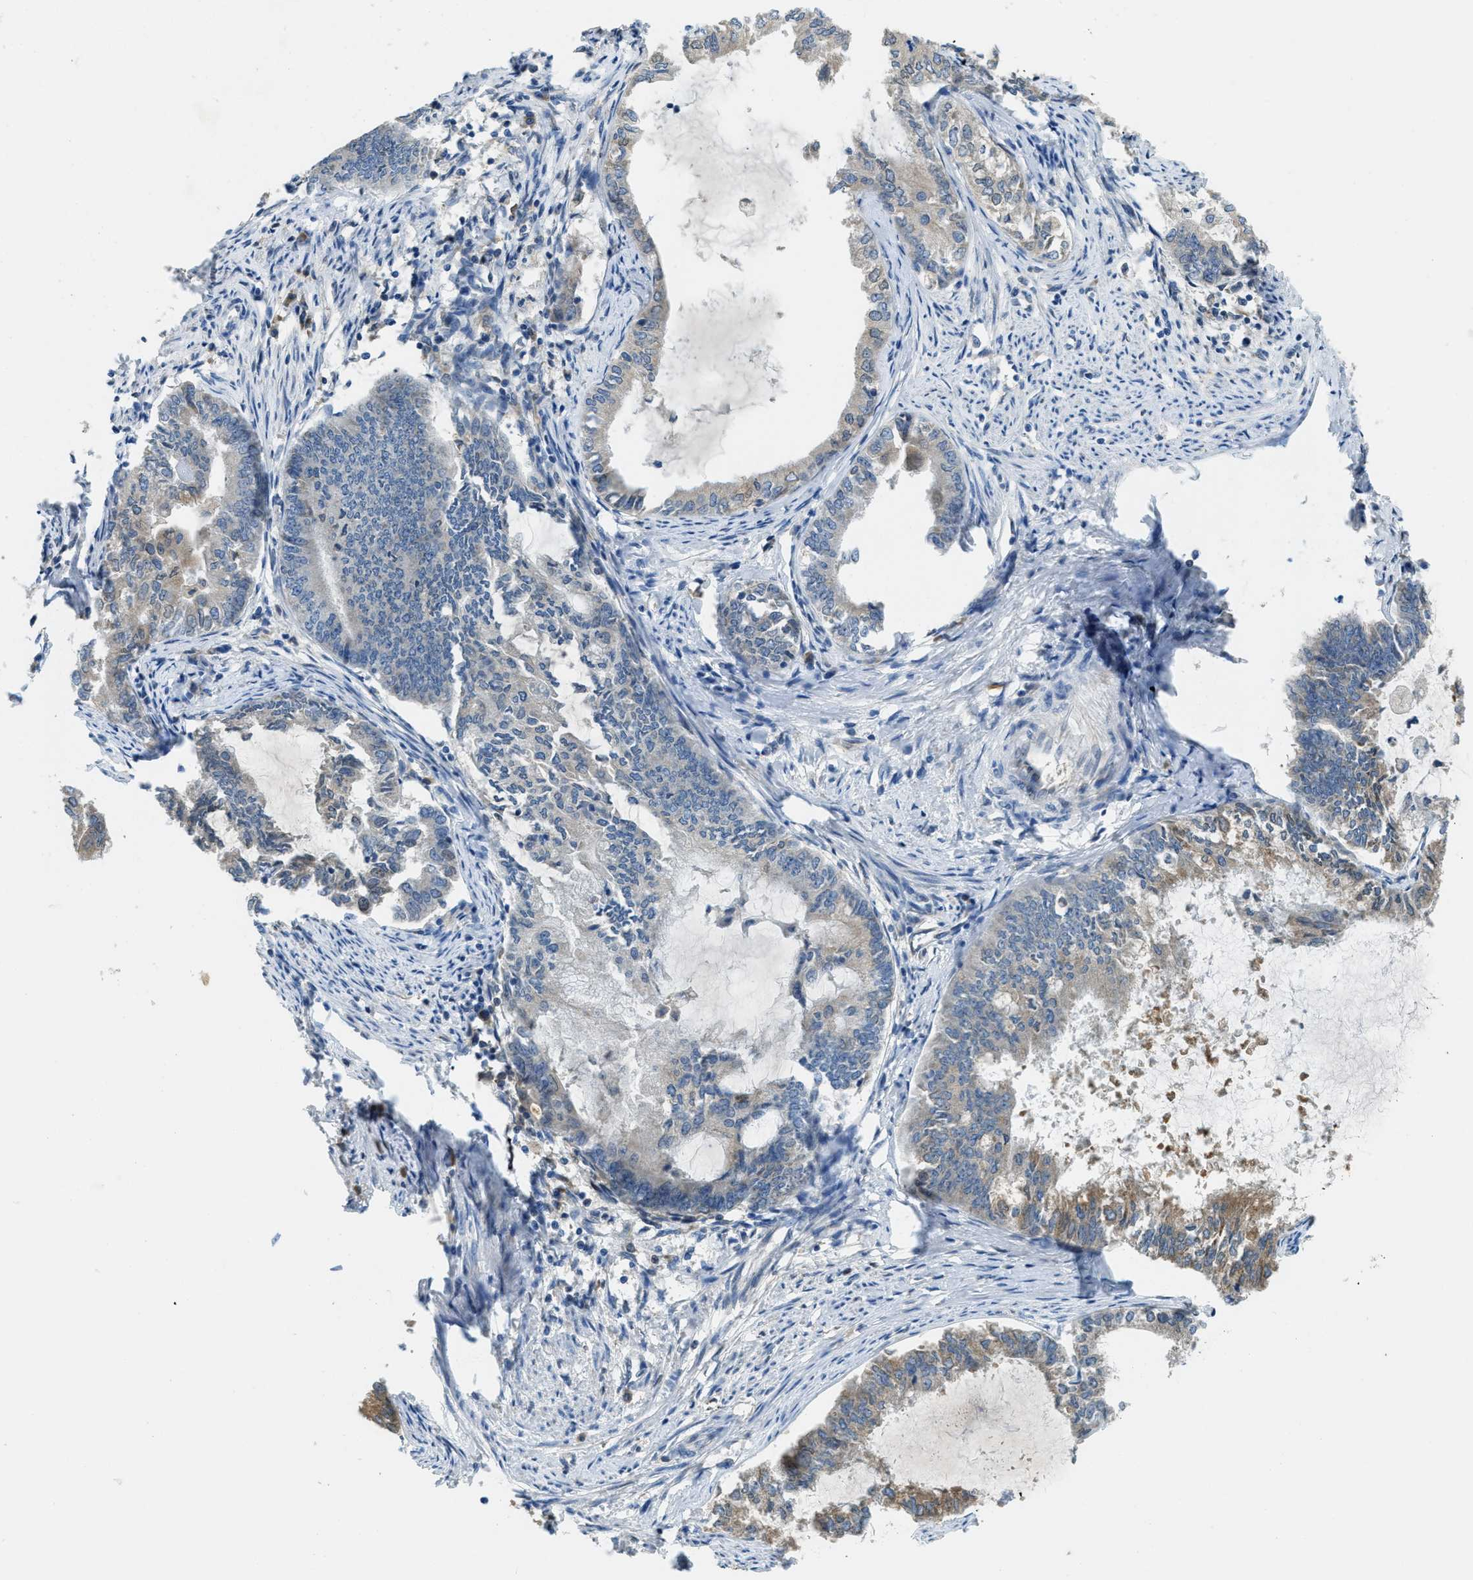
{"staining": {"intensity": "weak", "quantity": "<25%", "location": "cytoplasmic/membranous"}, "tissue": "endometrial cancer", "cell_type": "Tumor cells", "image_type": "cancer", "snomed": [{"axis": "morphology", "description": "Adenocarcinoma, NOS"}, {"axis": "topography", "description": "Endometrium"}], "caption": "This is an IHC histopathology image of endometrial cancer (adenocarcinoma). There is no expression in tumor cells.", "gene": "MPDU1", "patient": {"sex": "female", "age": 86}}